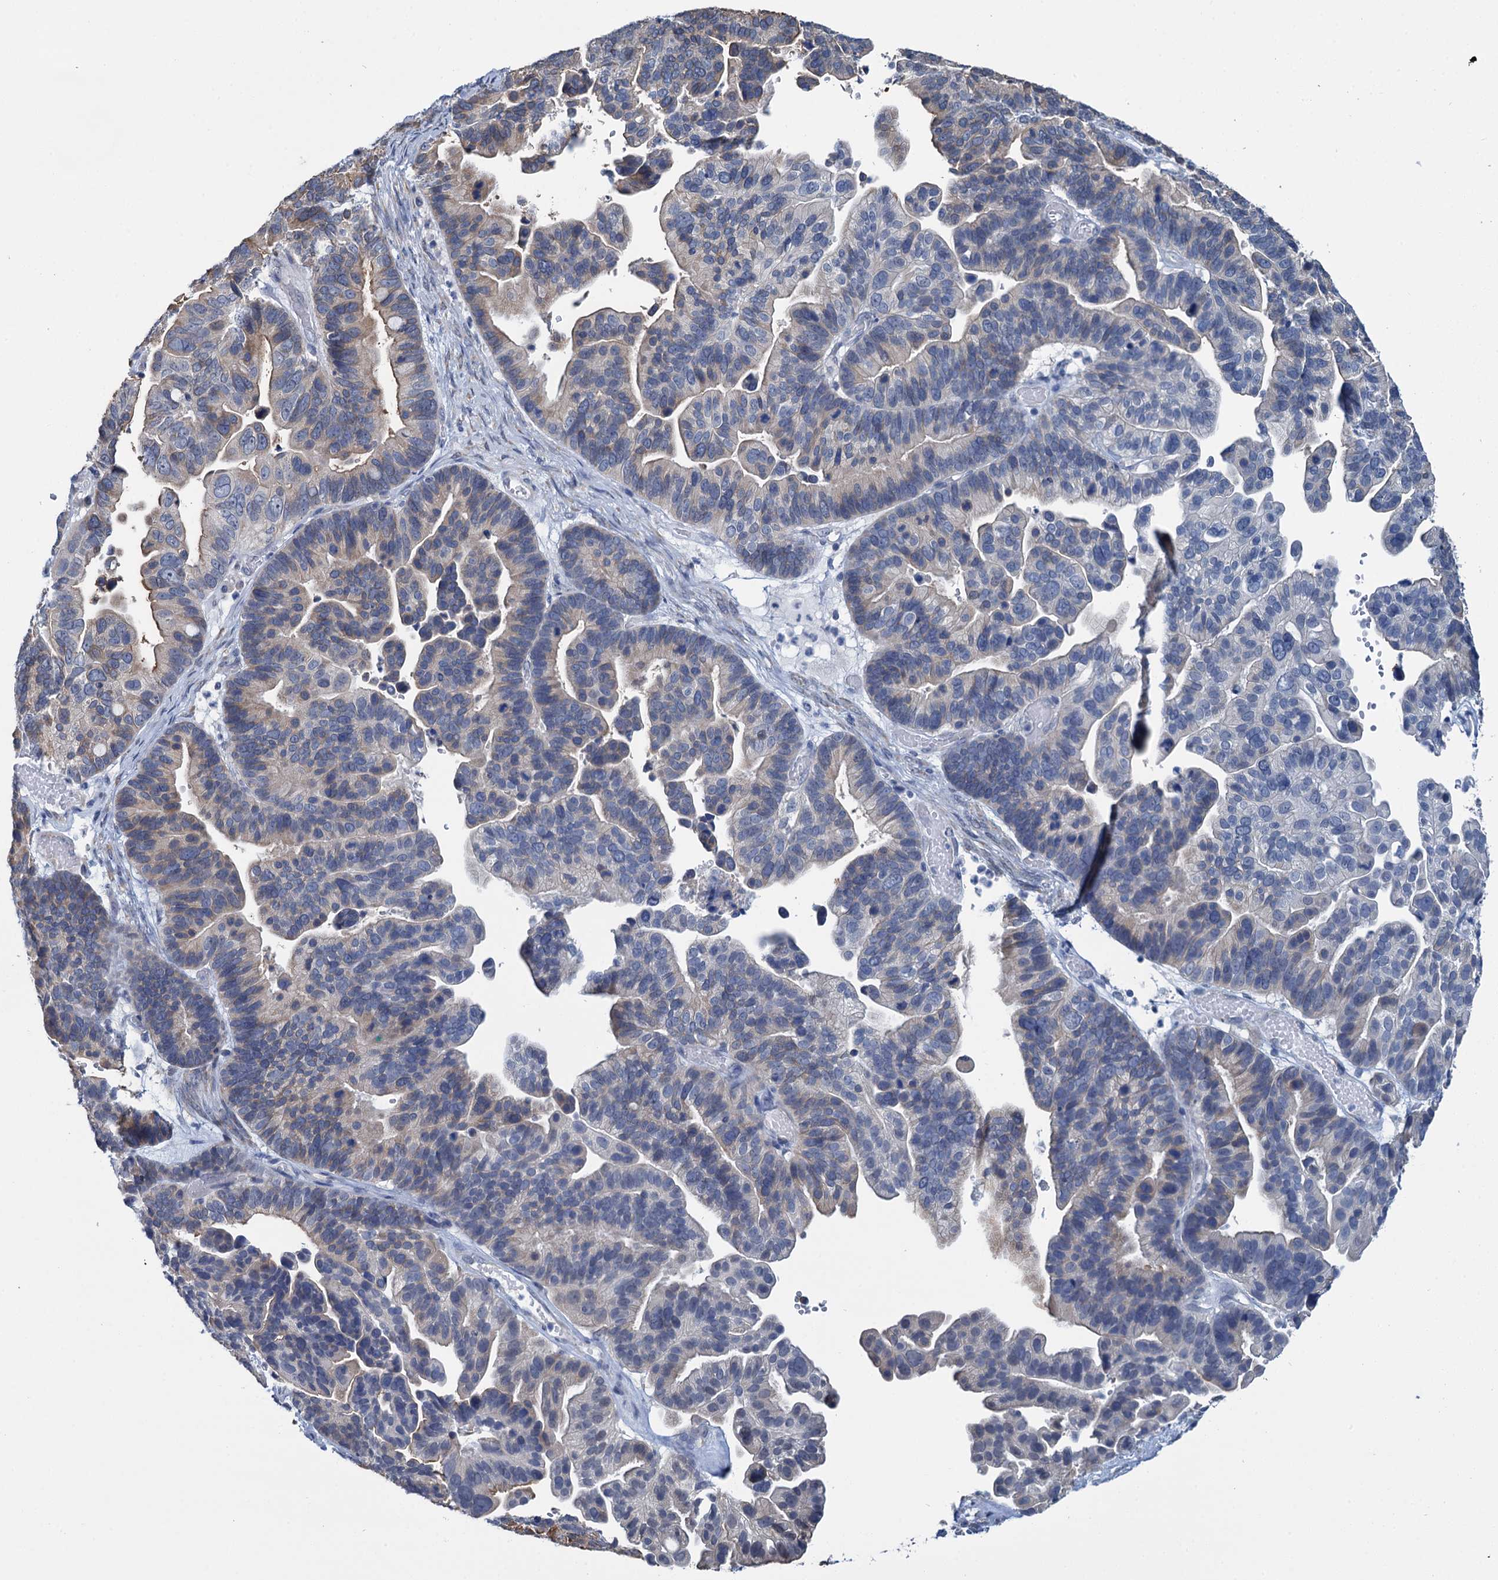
{"staining": {"intensity": "weak", "quantity": "25%-75%", "location": "cytoplasmic/membranous"}, "tissue": "ovarian cancer", "cell_type": "Tumor cells", "image_type": "cancer", "snomed": [{"axis": "morphology", "description": "Cystadenocarcinoma, serous, NOS"}, {"axis": "topography", "description": "Ovary"}], "caption": "DAB (3,3'-diaminobenzidine) immunohistochemical staining of ovarian serous cystadenocarcinoma demonstrates weak cytoplasmic/membranous protein staining in approximately 25%-75% of tumor cells. (brown staining indicates protein expression, while blue staining denotes nuclei).", "gene": "MIOX", "patient": {"sex": "female", "age": 56}}